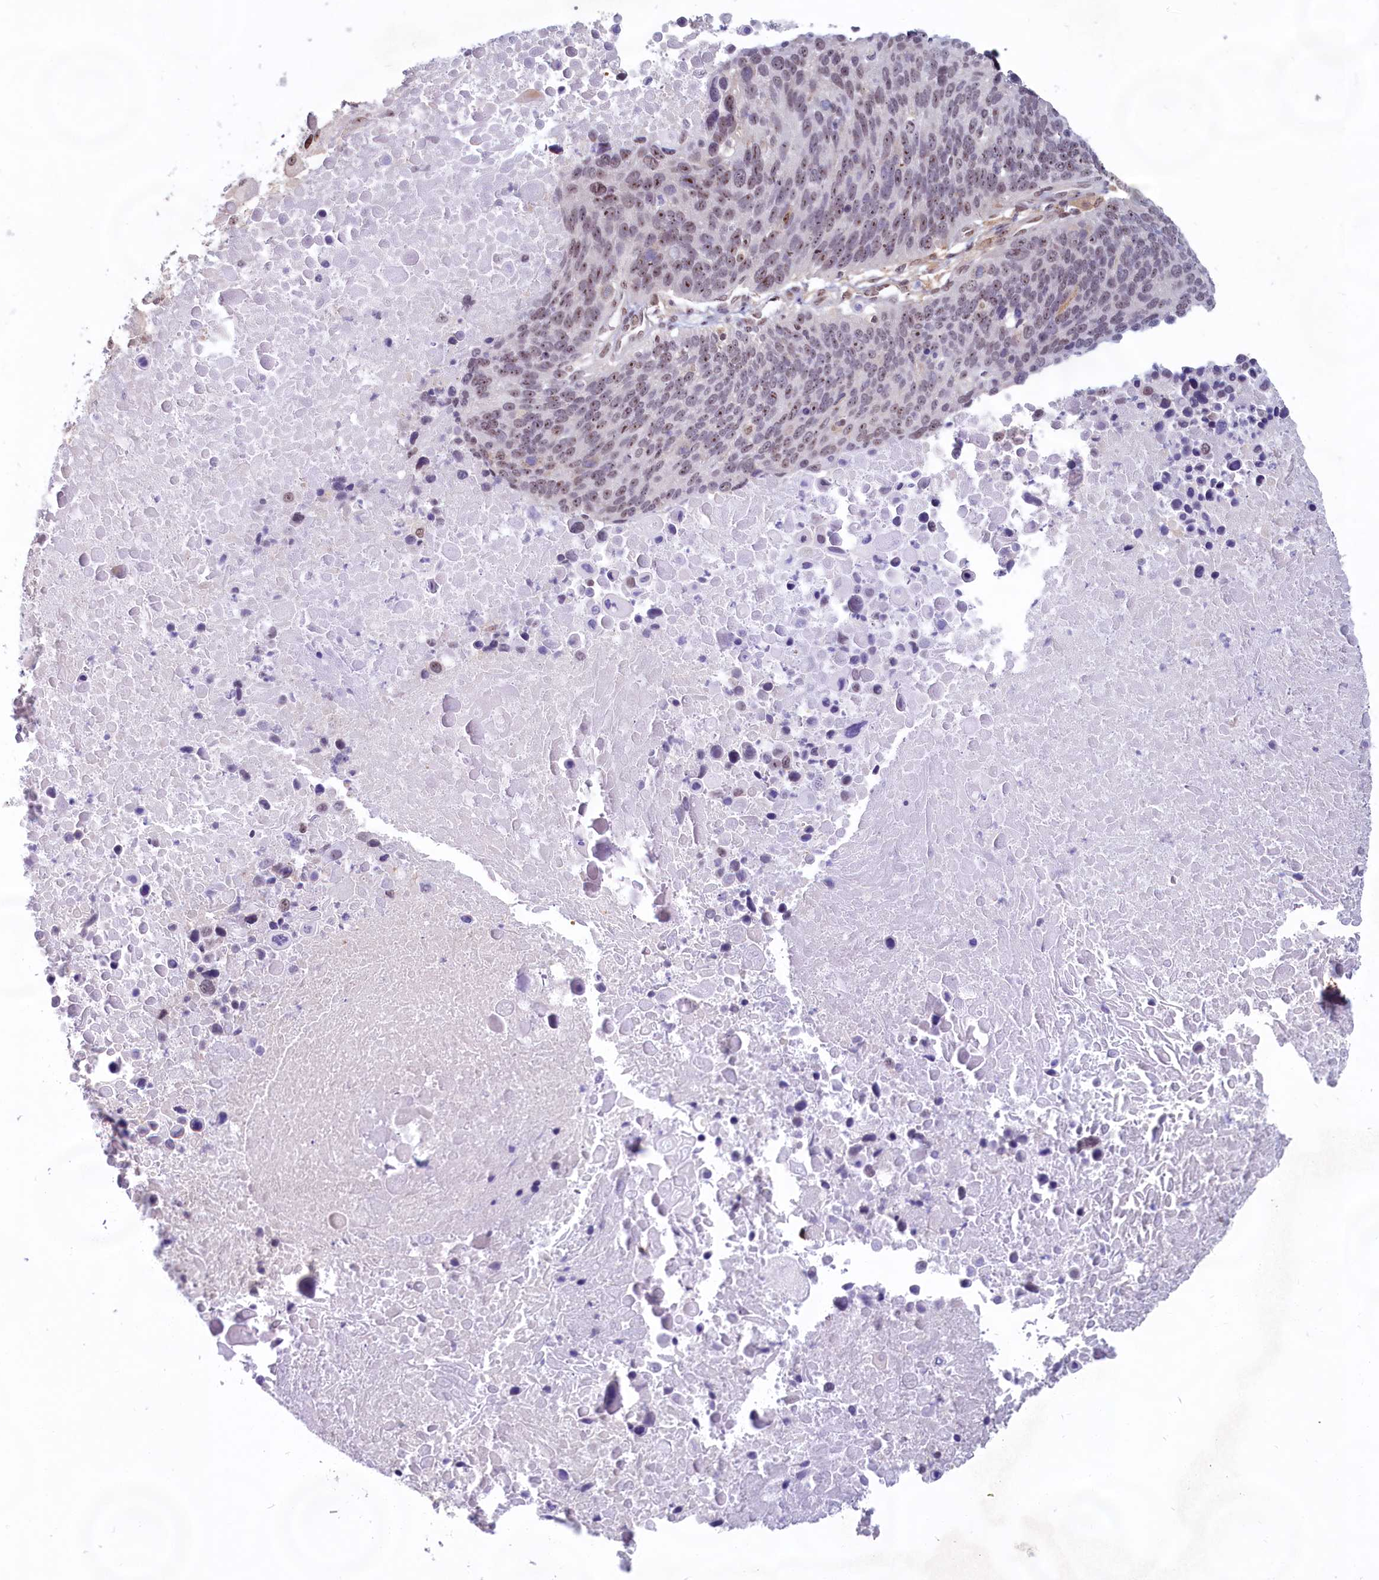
{"staining": {"intensity": "moderate", "quantity": "25%-75%", "location": "cytoplasmic/membranous,nuclear"}, "tissue": "lung cancer", "cell_type": "Tumor cells", "image_type": "cancer", "snomed": [{"axis": "morphology", "description": "Normal tissue, NOS"}, {"axis": "morphology", "description": "Squamous cell carcinoma, NOS"}, {"axis": "topography", "description": "Lymph node"}, {"axis": "topography", "description": "Lung"}], "caption": "Protein staining reveals moderate cytoplasmic/membranous and nuclear positivity in about 25%-75% of tumor cells in squamous cell carcinoma (lung).", "gene": "C1D", "patient": {"sex": "male", "age": 66}}